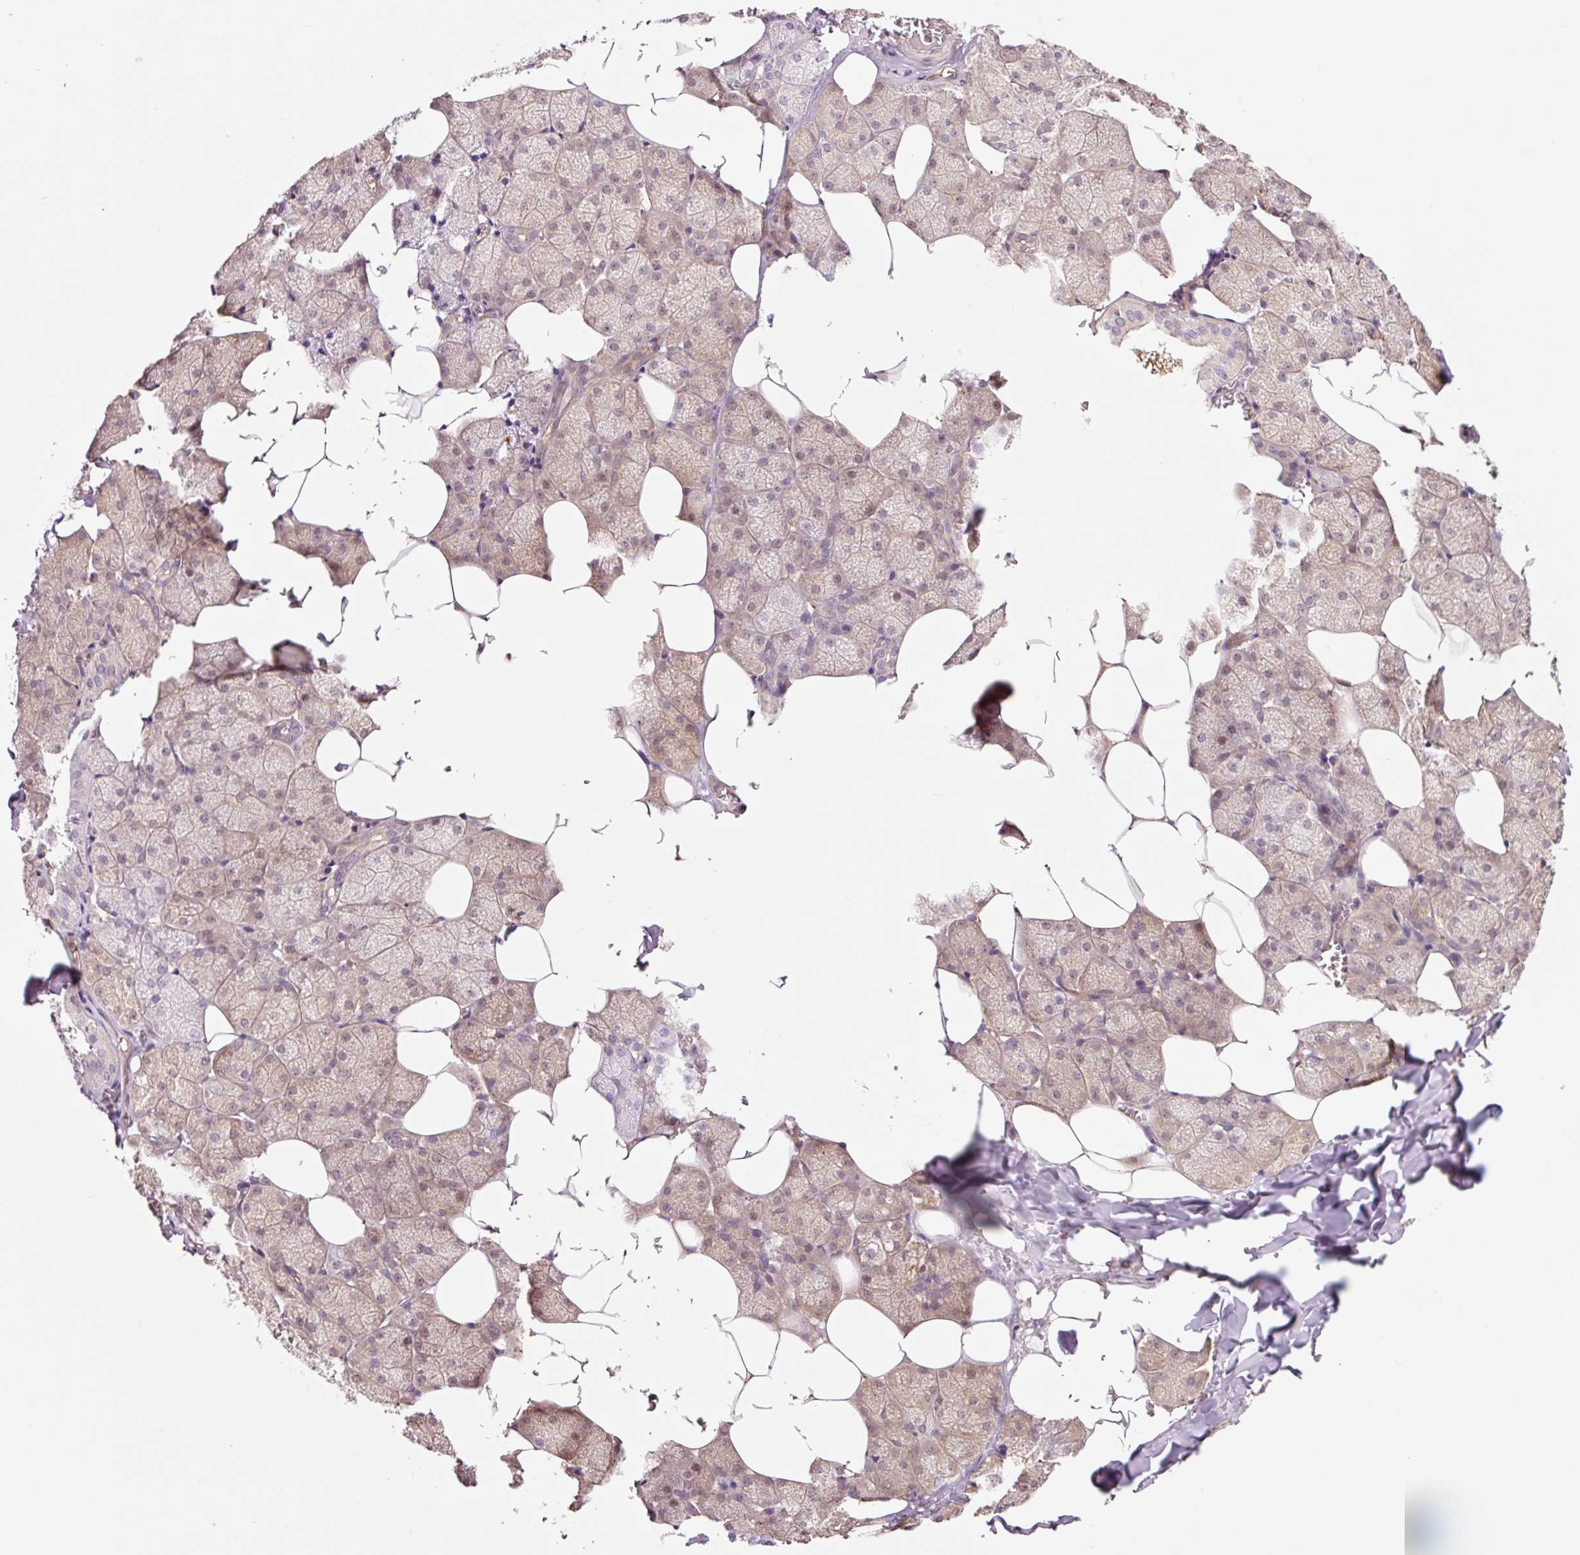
{"staining": {"intensity": "moderate", "quantity": "25%-75%", "location": "cytoplasmic/membranous,nuclear"}, "tissue": "salivary gland", "cell_type": "Glandular cells", "image_type": "normal", "snomed": [{"axis": "morphology", "description": "Normal tissue, NOS"}, {"axis": "topography", "description": "Salivary gland"}, {"axis": "topography", "description": "Peripheral nerve tissue"}], "caption": "This image shows immunohistochemistry (IHC) staining of normal human salivary gland, with medium moderate cytoplasmic/membranous,nuclear expression in approximately 25%-75% of glandular cells.", "gene": "FBXL14", "patient": {"sex": "male", "age": 38}}